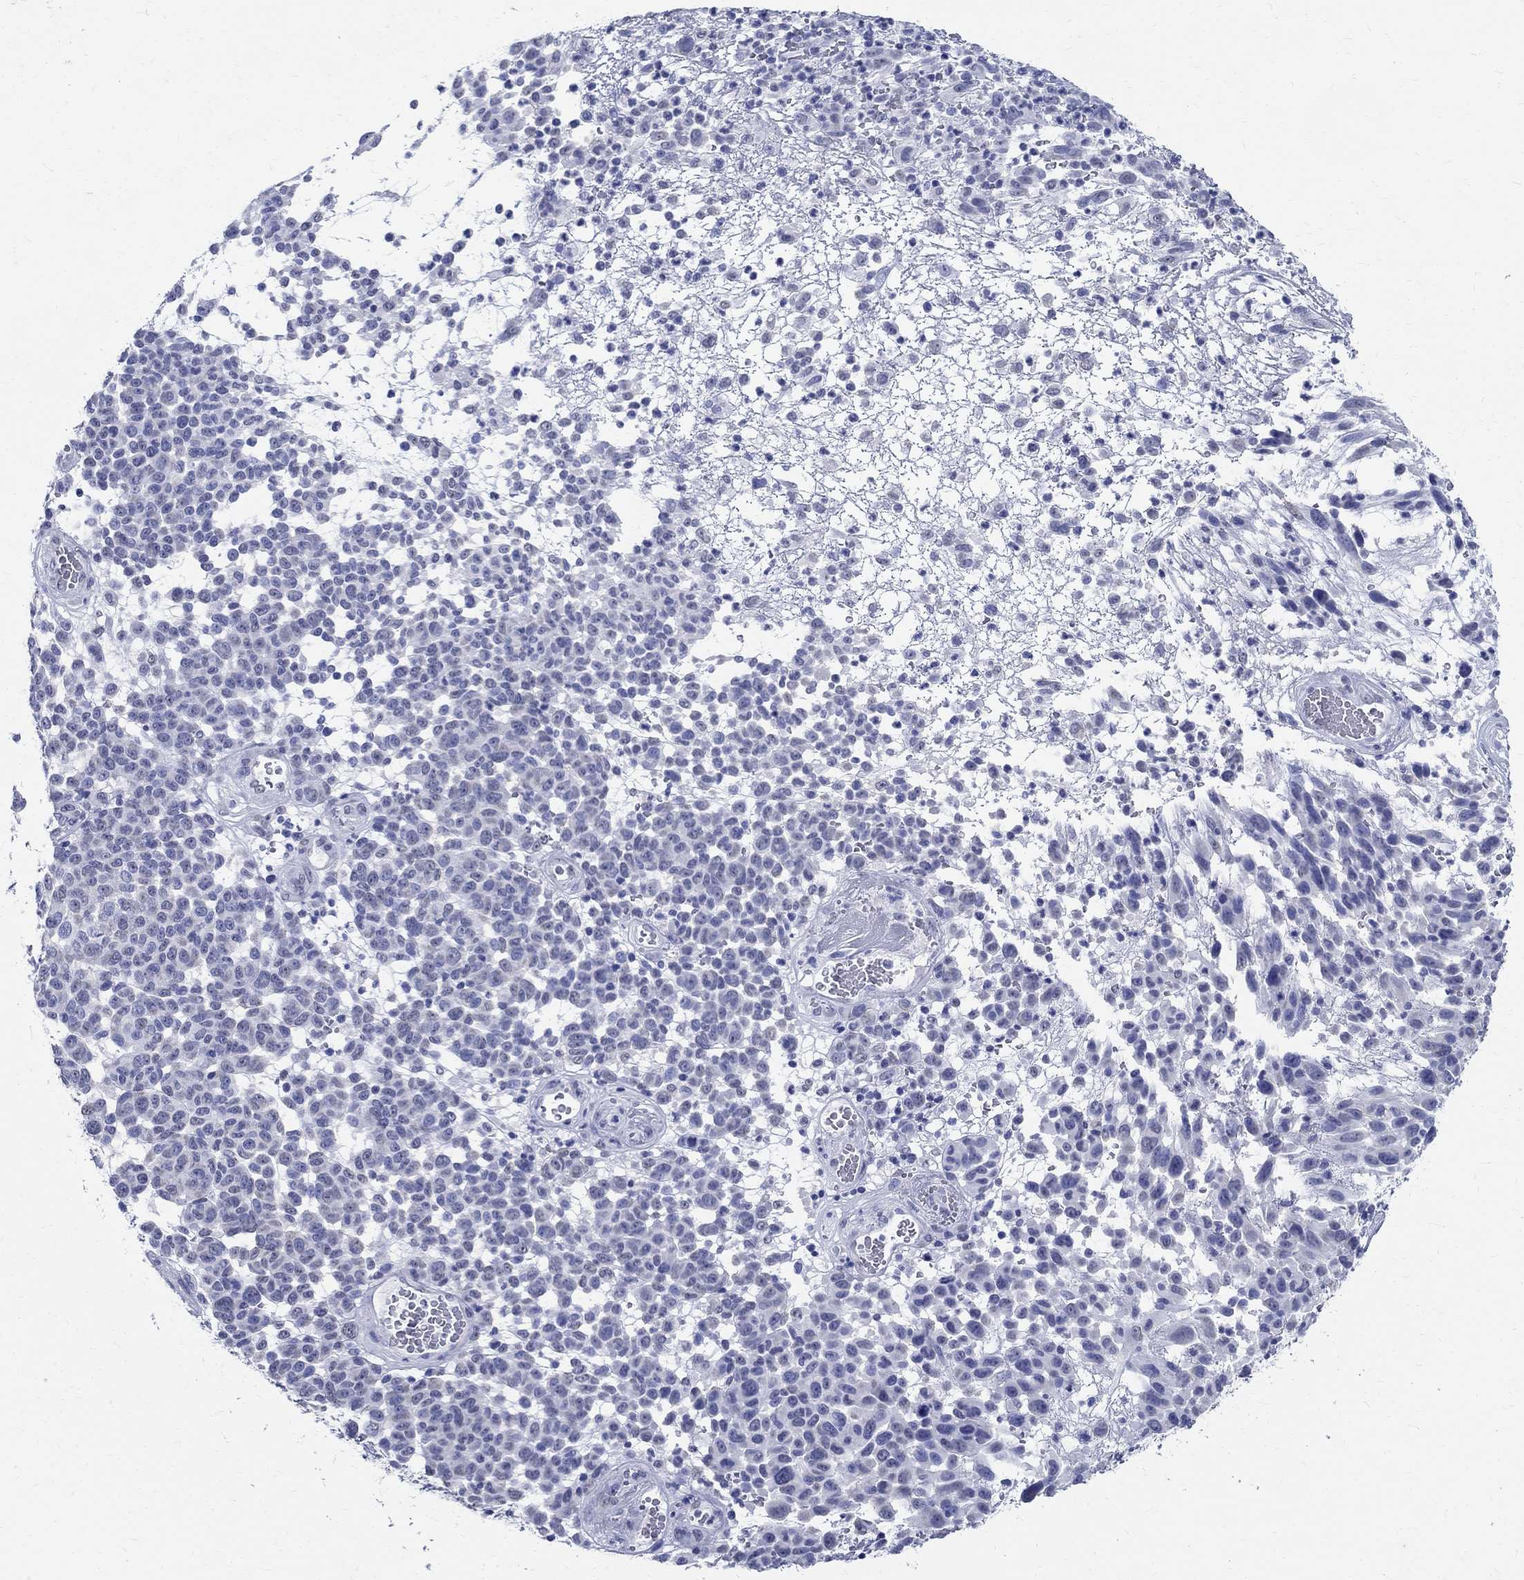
{"staining": {"intensity": "negative", "quantity": "none", "location": "none"}, "tissue": "melanoma", "cell_type": "Tumor cells", "image_type": "cancer", "snomed": [{"axis": "morphology", "description": "Malignant melanoma, NOS"}, {"axis": "topography", "description": "Skin"}], "caption": "High magnification brightfield microscopy of malignant melanoma stained with DAB (3,3'-diaminobenzidine) (brown) and counterstained with hematoxylin (blue): tumor cells show no significant expression.", "gene": "TSPAN16", "patient": {"sex": "male", "age": 59}}